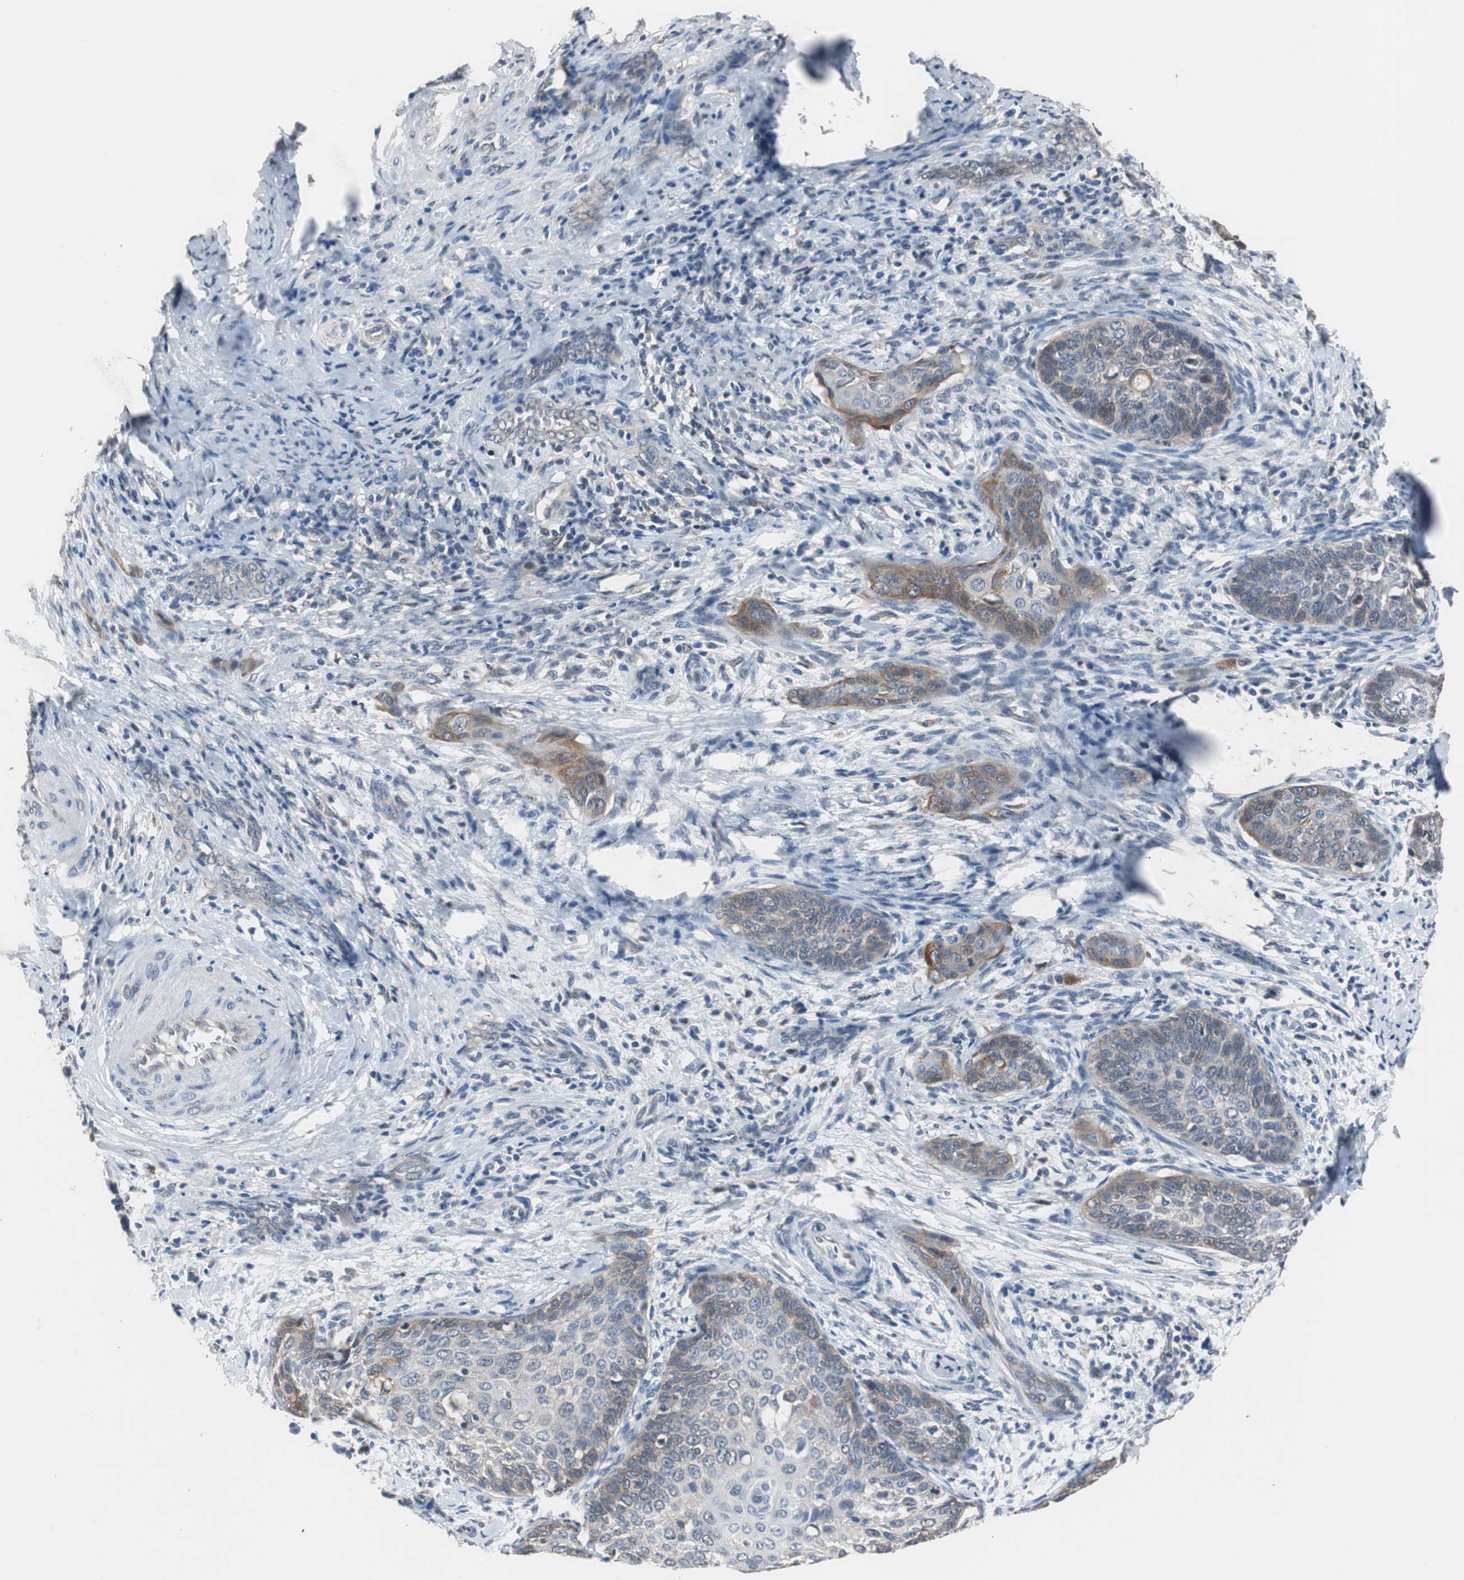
{"staining": {"intensity": "moderate", "quantity": "<25%", "location": "cytoplasmic/membranous"}, "tissue": "cervical cancer", "cell_type": "Tumor cells", "image_type": "cancer", "snomed": [{"axis": "morphology", "description": "Squamous cell carcinoma, NOS"}, {"axis": "topography", "description": "Cervix"}], "caption": "Immunohistochemical staining of cervical squamous cell carcinoma shows moderate cytoplasmic/membranous protein staining in about <25% of tumor cells.", "gene": "USP10", "patient": {"sex": "female", "age": 33}}